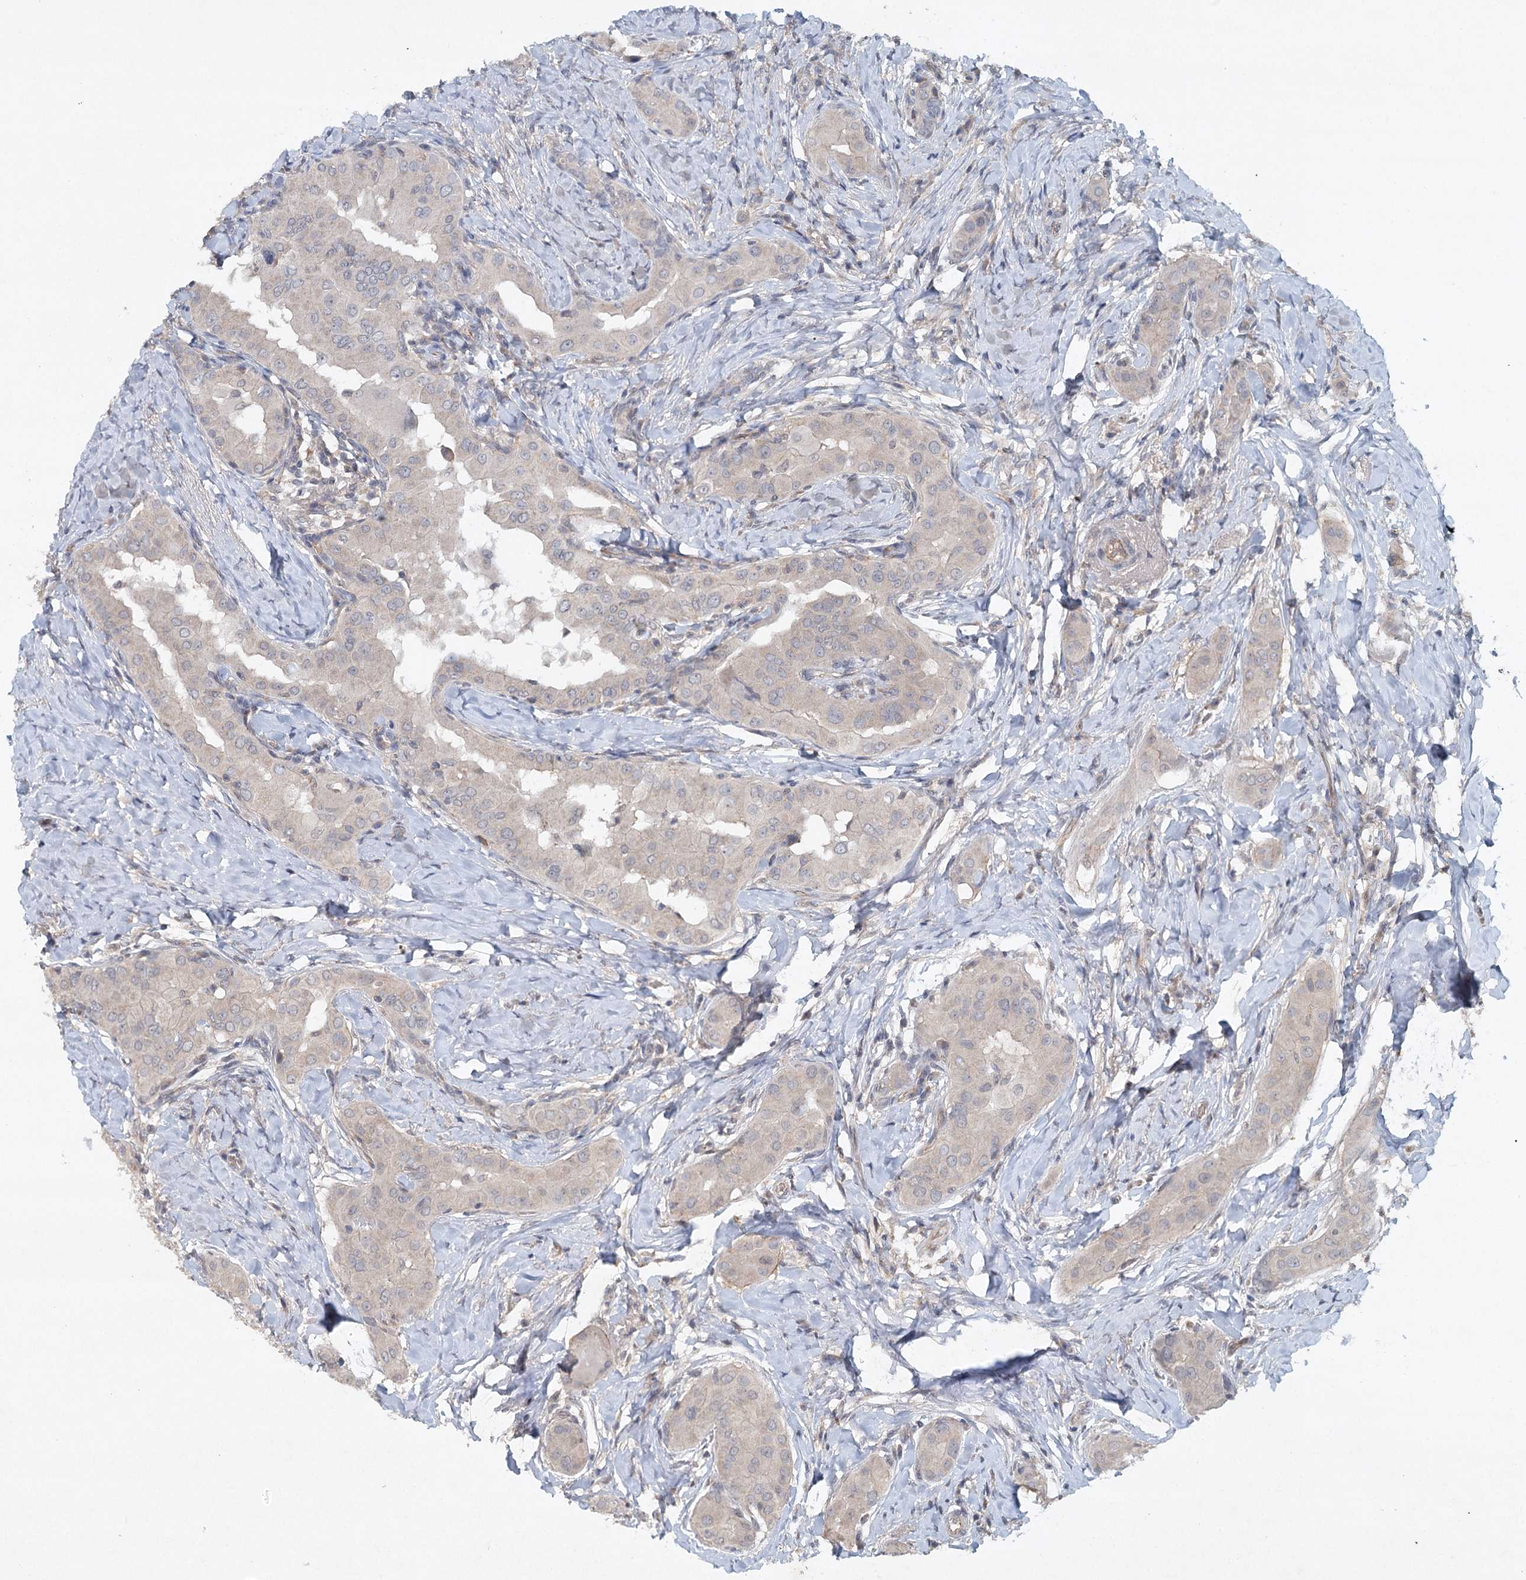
{"staining": {"intensity": "negative", "quantity": "none", "location": "none"}, "tissue": "thyroid cancer", "cell_type": "Tumor cells", "image_type": "cancer", "snomed": [{"axis": "morphology", "description": "Papillary adenocarcinoma, NOS"}, {"axis": "topography", "description": "Thyroid gland"}], "caption": "An immunohistochemistry photomicrograph of thyroid cancer (papillary adenocarcinoma) is shown. There is no staining in tumor cells of thyroid cancer (papillary adenocarcinoma).", "gene": "SYNPO", "patient": {"sex": "male", "age": 33}}